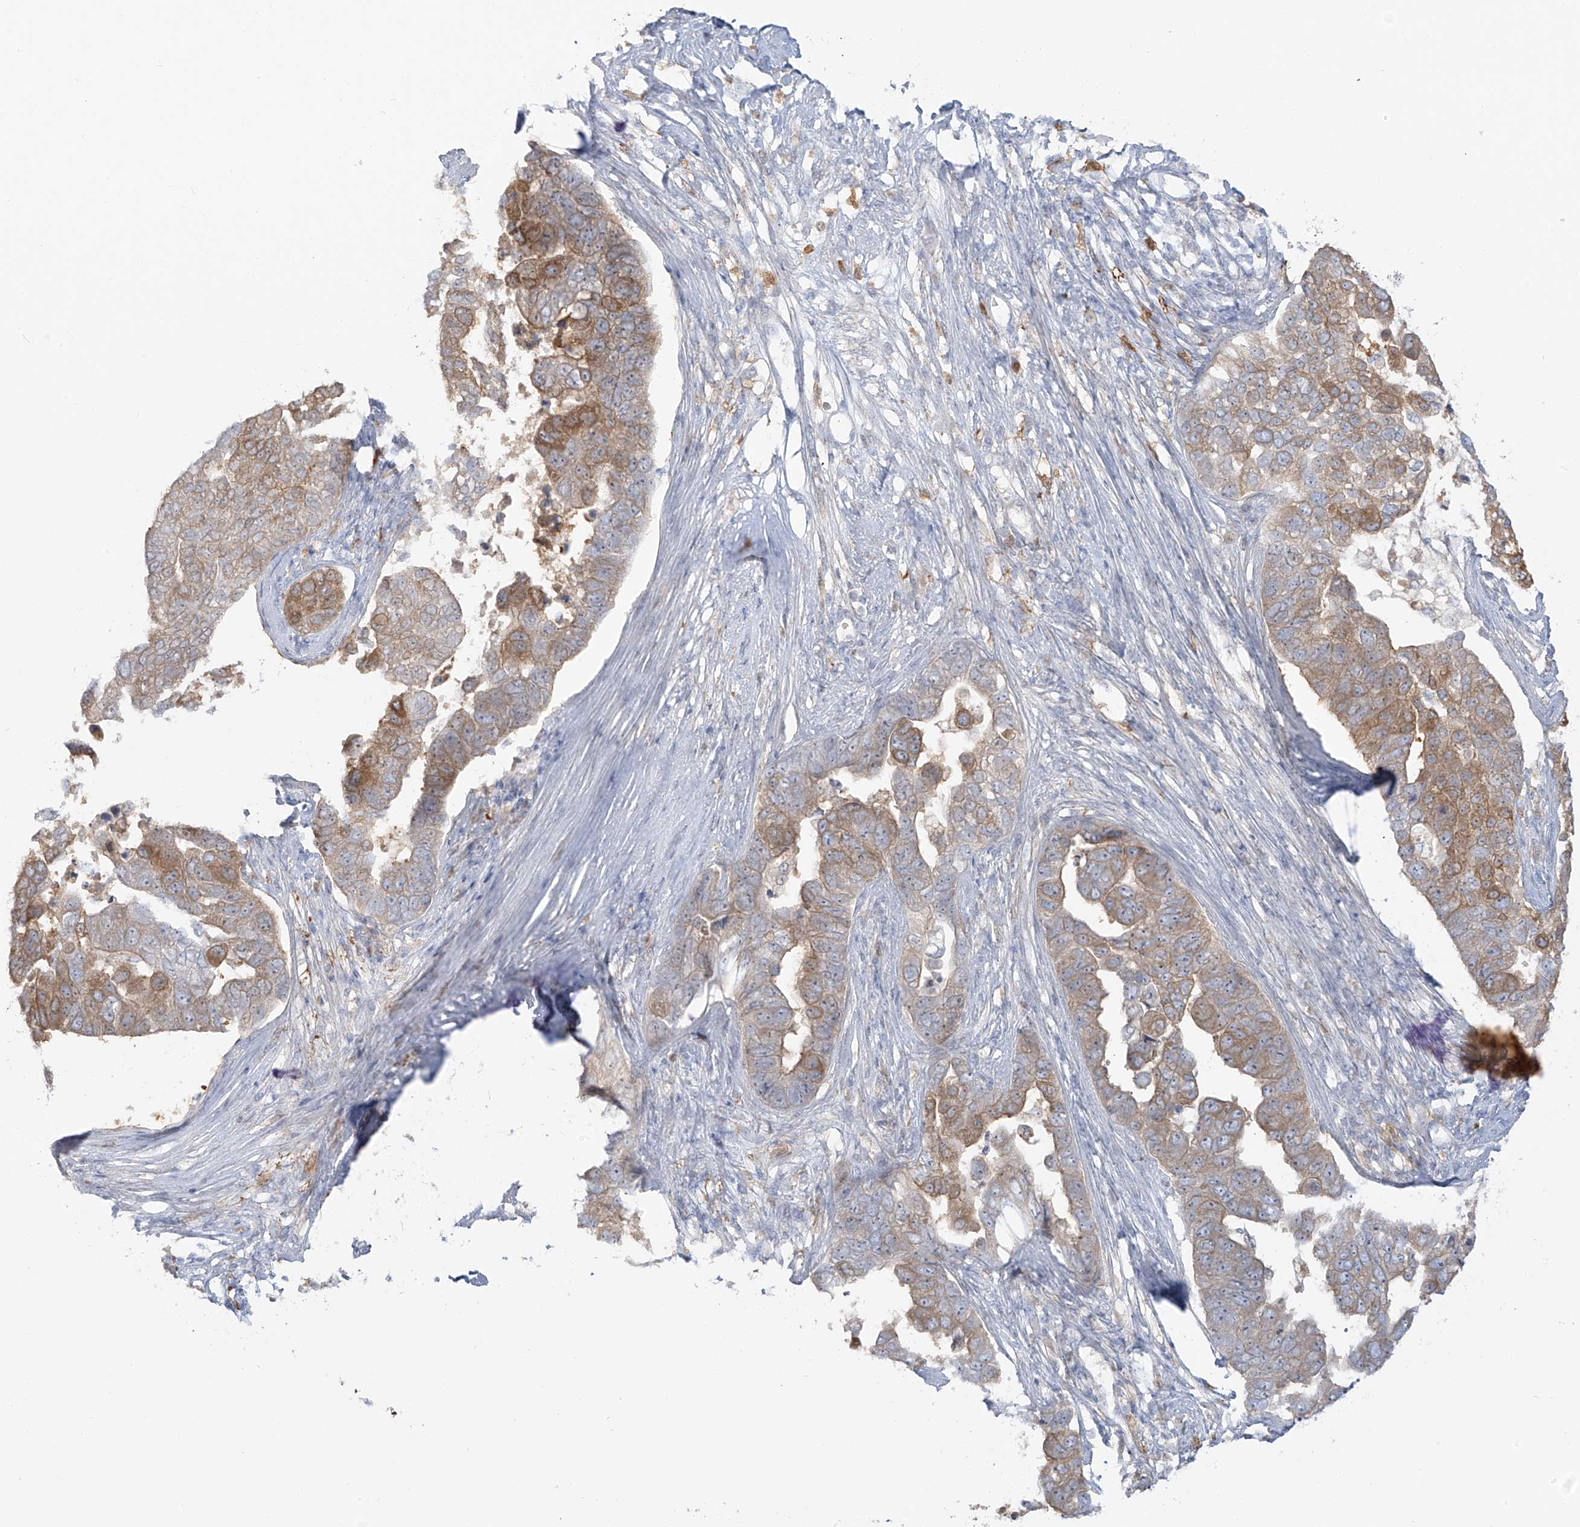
{"staining": {"intensity": "moderate", "quantity": ">75%", "location": "cytoplasmic/membranous"}, "tissue": "pancreatic cancer", "cell_type": "Tumor cells", "image_type": "cancer", "snomed": [{"axis": "morphology", "description": "Adenocarcinoma, NOS"}, {"axis": "topography", "description": "Pancreas"}], "caption": "Tumor cells reveal moderate cytoplasmic/membranous positivity in about >75% of cells in adenocarcinoma (pancreatic). (Brightfield microscopy of DAB IHC at high magnification).", "gene": "UPK1B", "patient": {"sex": "female", "age": 61}}